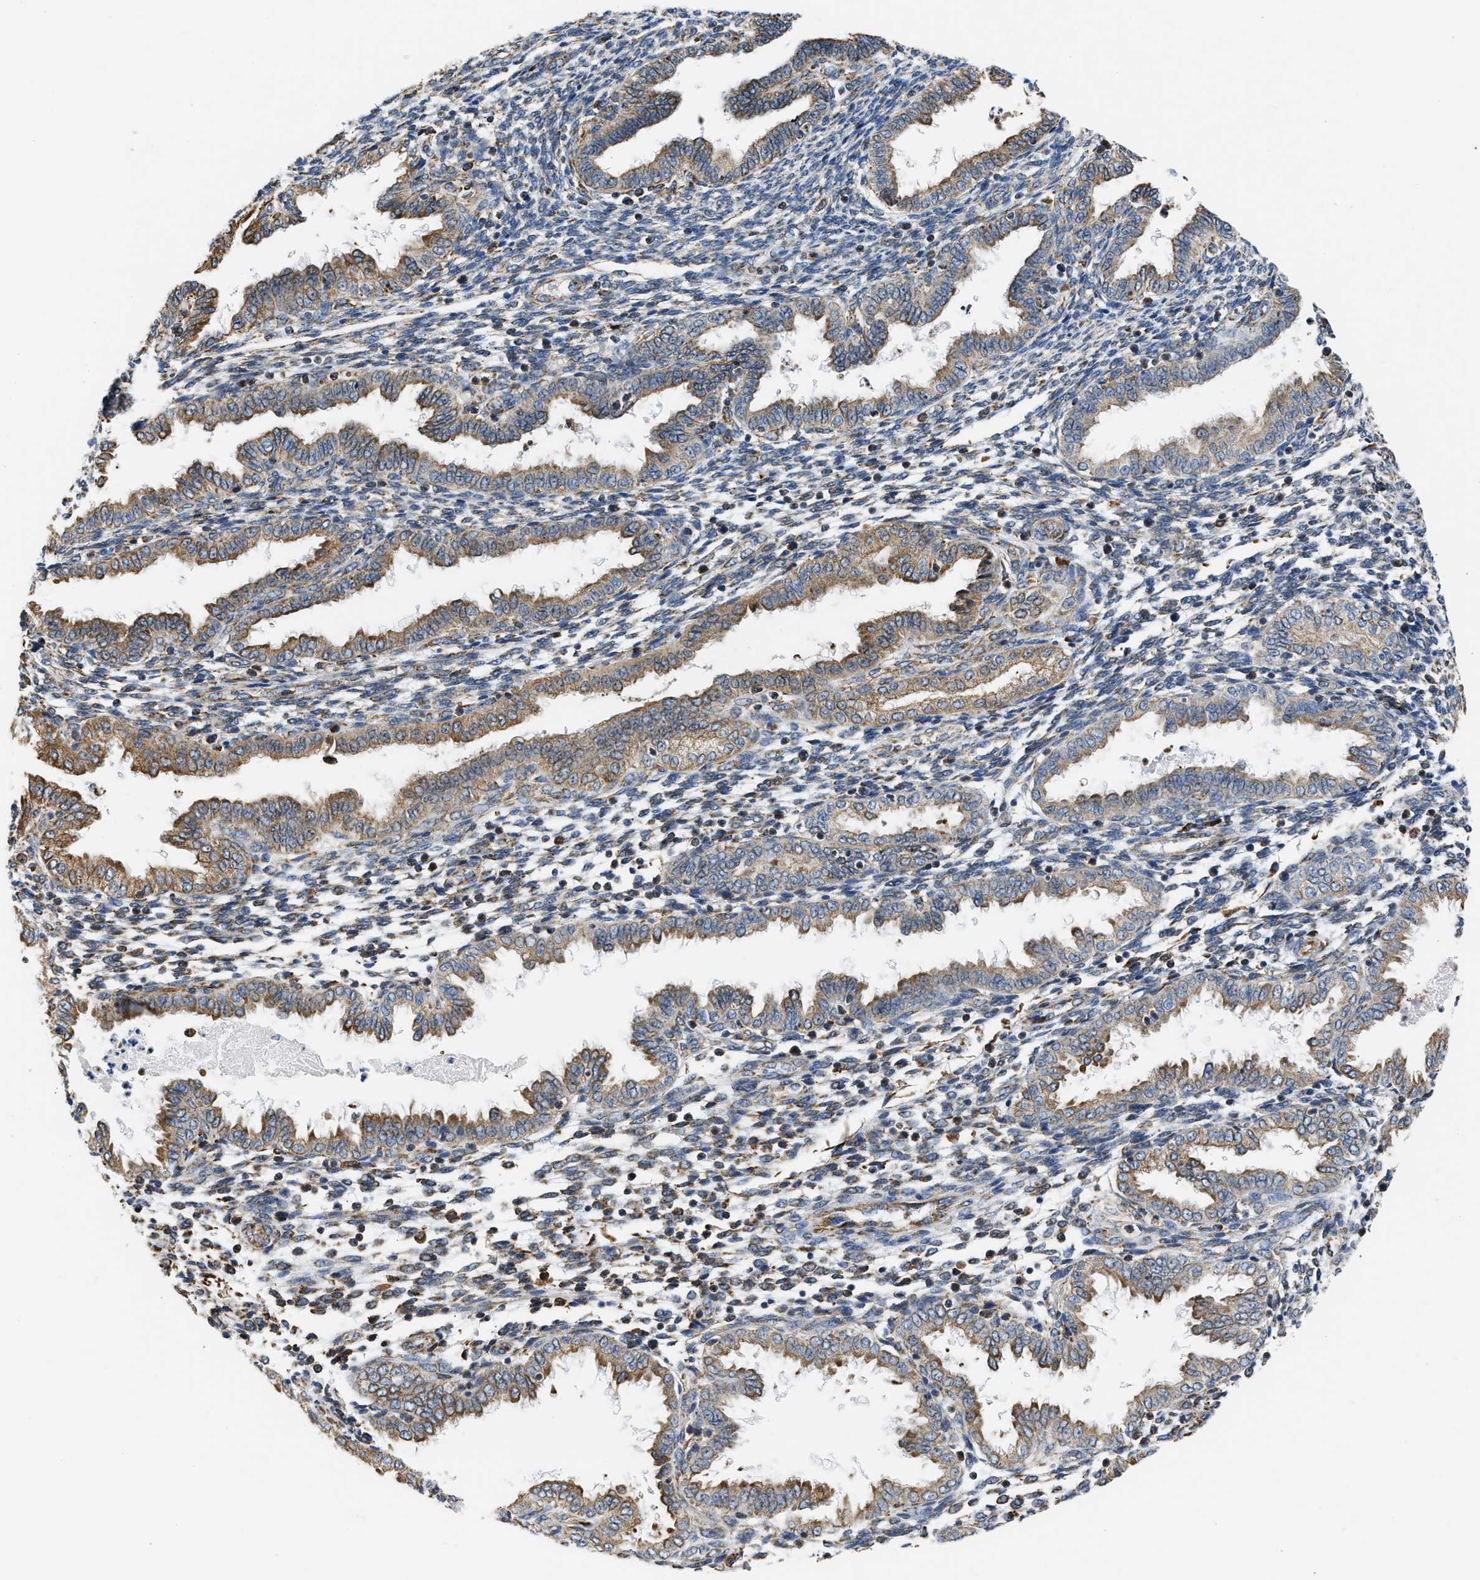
{"staining": {"intensity": "moderate", "quantity": "25%-75%", "location": "cytoplasmic/membranous"}, "tissue": "endometrium", "cell_type": "Cells in endometrial stroma", "image_type": "normal", "snomed": [{"axis": "morphology", "description": "Normal tissue, NOS"}, {"axis": "topography", "description": "Endometrium"}], "caption": "Immunohistochemistry (IHC) image of benign endometrium: endometrium stained using immunohistochemistry demonstrates medium levels of moderate protein expression localized specifically in the cytoplasmic/membranous of cells in endometrial stroma, appearing as a cytoplasmic/membranous brown color.", "gene": "CYCS", "patient": {"sex": "female", "age": 33}}